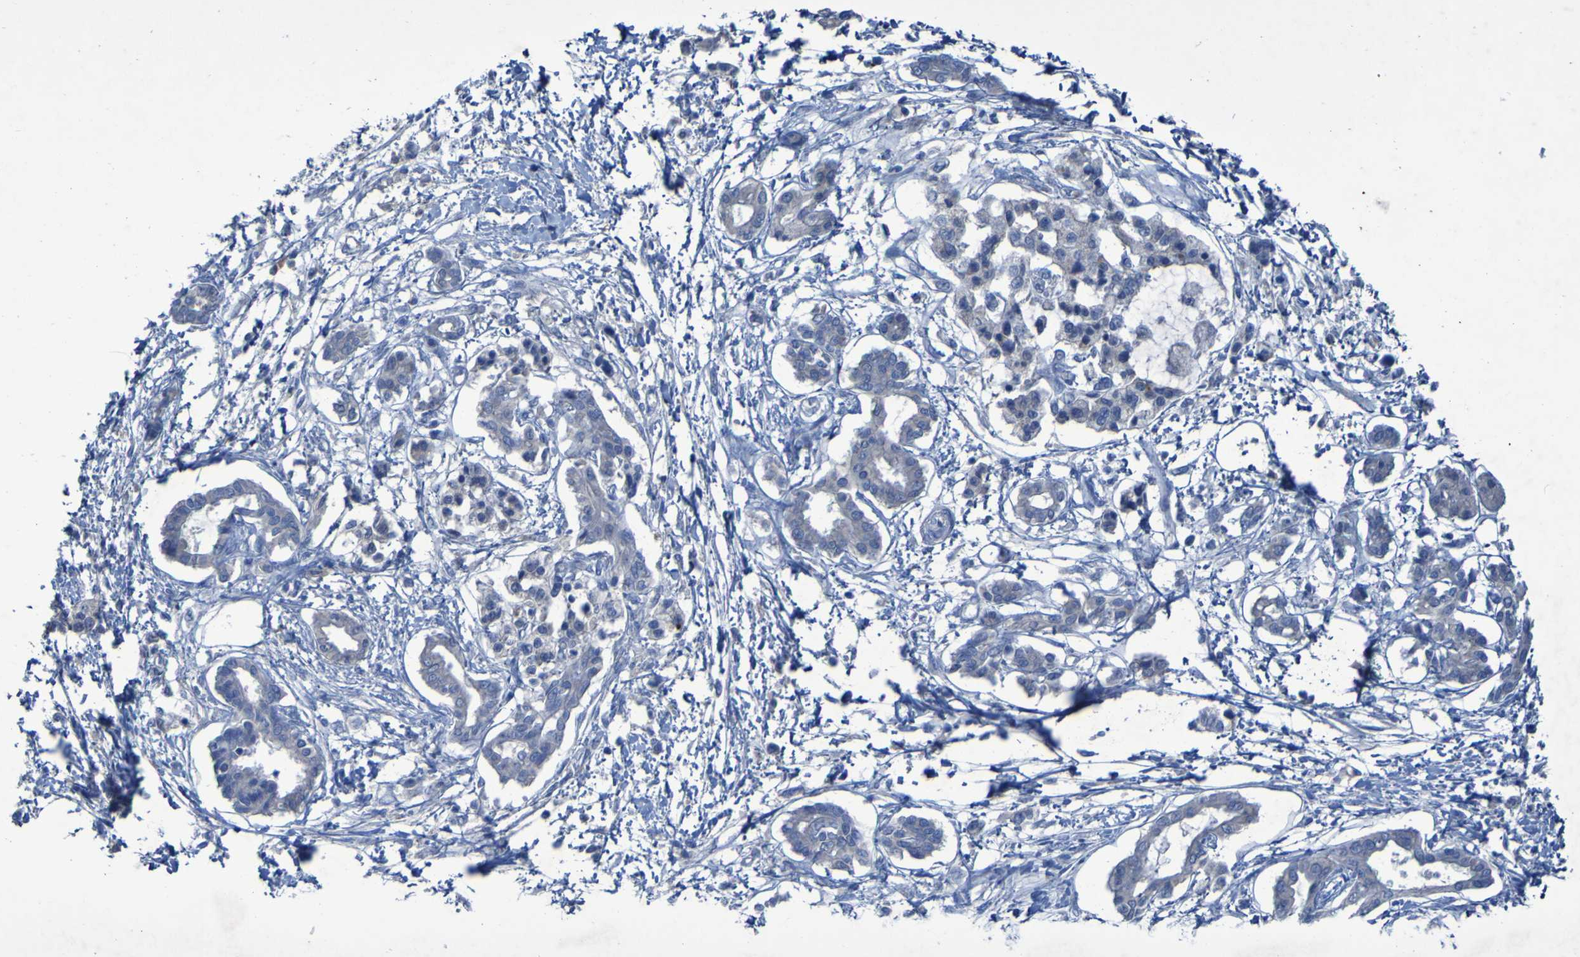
{"staining": {"intensity": "negative", "quantity": "none", "location": "none"}, "tissue": "pancreatic cancer", "cell_type": "Tumor cells", "image_type": "cancer", "snomed": [{"axis": "morphology", "description": "Adenocarcinoma, NOS"}, {"axis": "topography", "description": "Pancreas"}], "caption": "Tumor cells are negative for brown protein staining in pancreatic adenocarcinoma. (DAB (3,3'-diaminobenzidine) immunohistochemistry with hematoxylin counter stain).", "gene": "SGK2", "patient": {"sex": "male", "age": 56}}